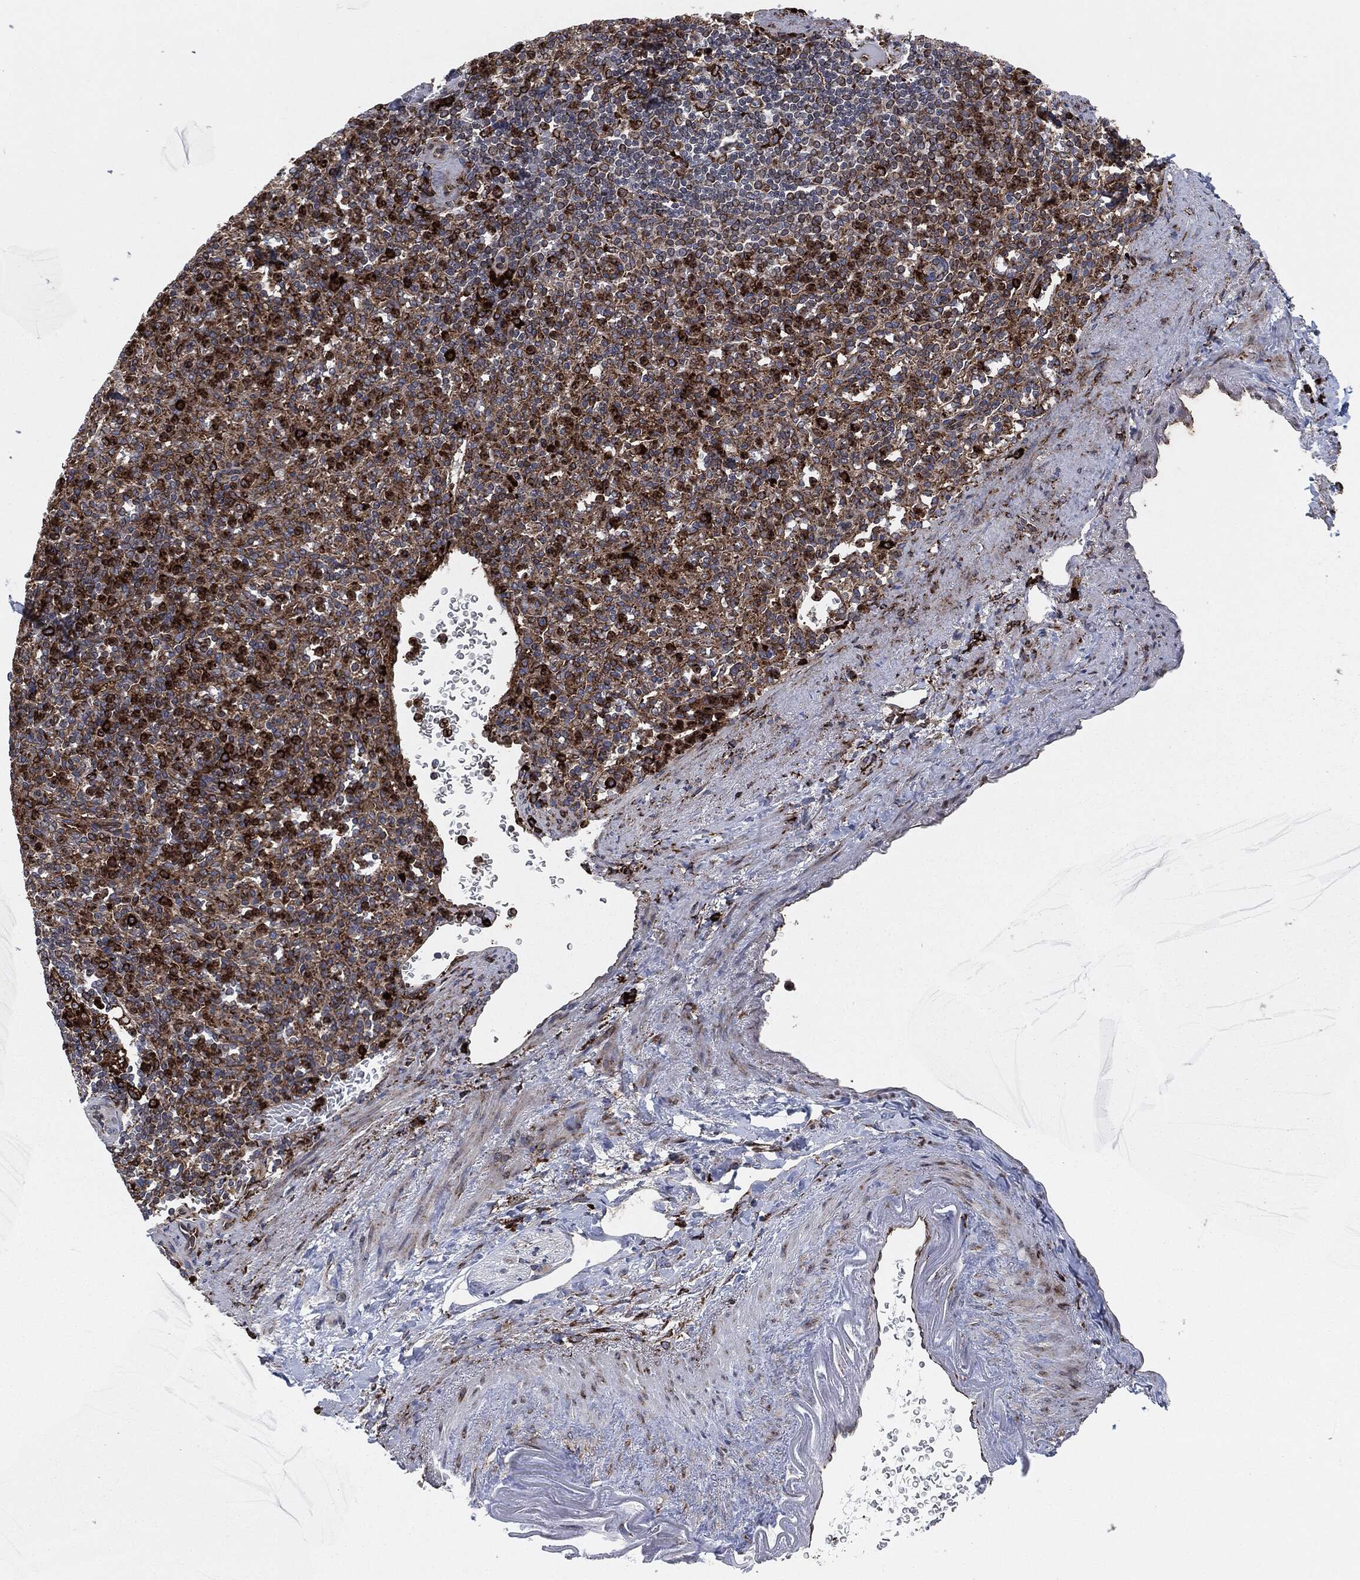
{"staining": {"intensity": "strong", "quantity": ">75%", "location": "cytoplasmic/membranous"}, "tissue": "spleen", "cell_type": "Cells in red pulp", "image_type": "normal", "snomed": [{"axis": "morphology", "description": "Normal tissue, NOS"}, {"axis": "topography", "description": "Spleen"}], "caption": "Immunohistochemistry (IHC) (DAB) staining of unremarkable human spleen exhibits strong cytoplasmic/membranous protein expression in about >75% of cells in red pulp. Immunohistochemistry stains the protein of interest in brown and the nuclei are stained blue.", "gene": "CALR", "patient": {"sex": "female", "age": 74}}